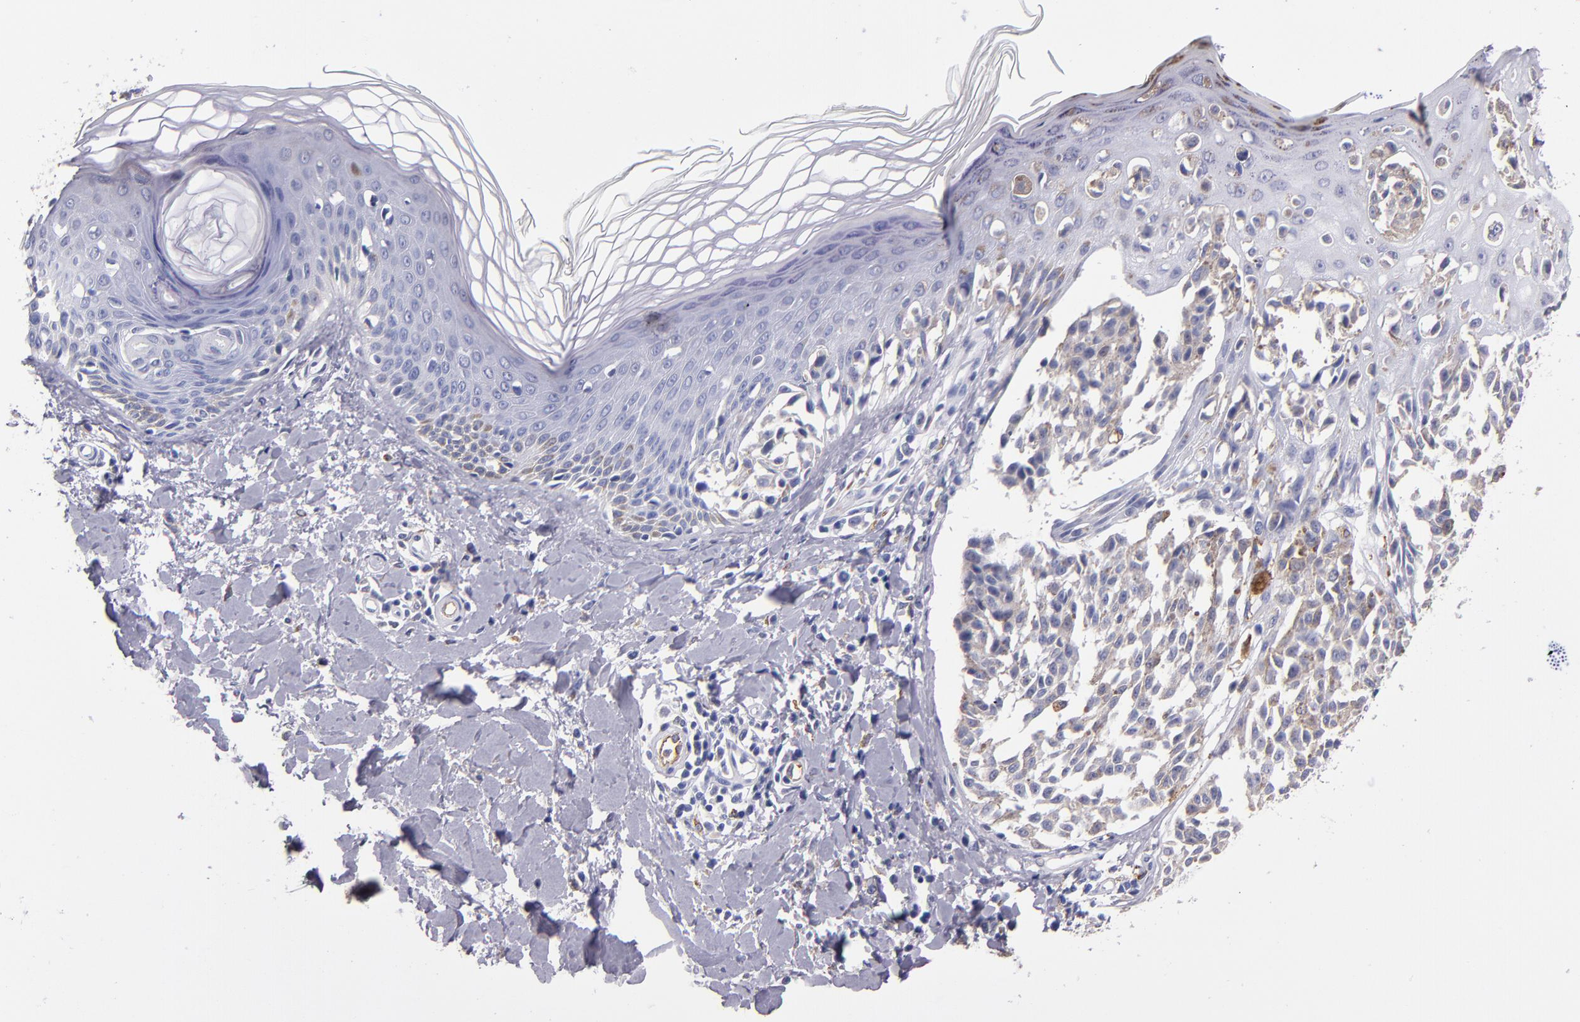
{"staining": {"intensity": "weak", "quantity": "<25%", "location": "cytoplasmic/membranous"}, "tissue": "melanoma", "cell_type": "Tumor cells", "image_type": "cancer", "snomed": [{"axis": "morphology", "description": "Malignant melanoma, NOS"}, {"axis": "topography", "description": "Skin"}], "caption": "Immunohistochemistry (IHC) of human melanoma shows no expression in tumor cells.", "gene": "SELP", "patient": {"sex": "female", "age": 38}}